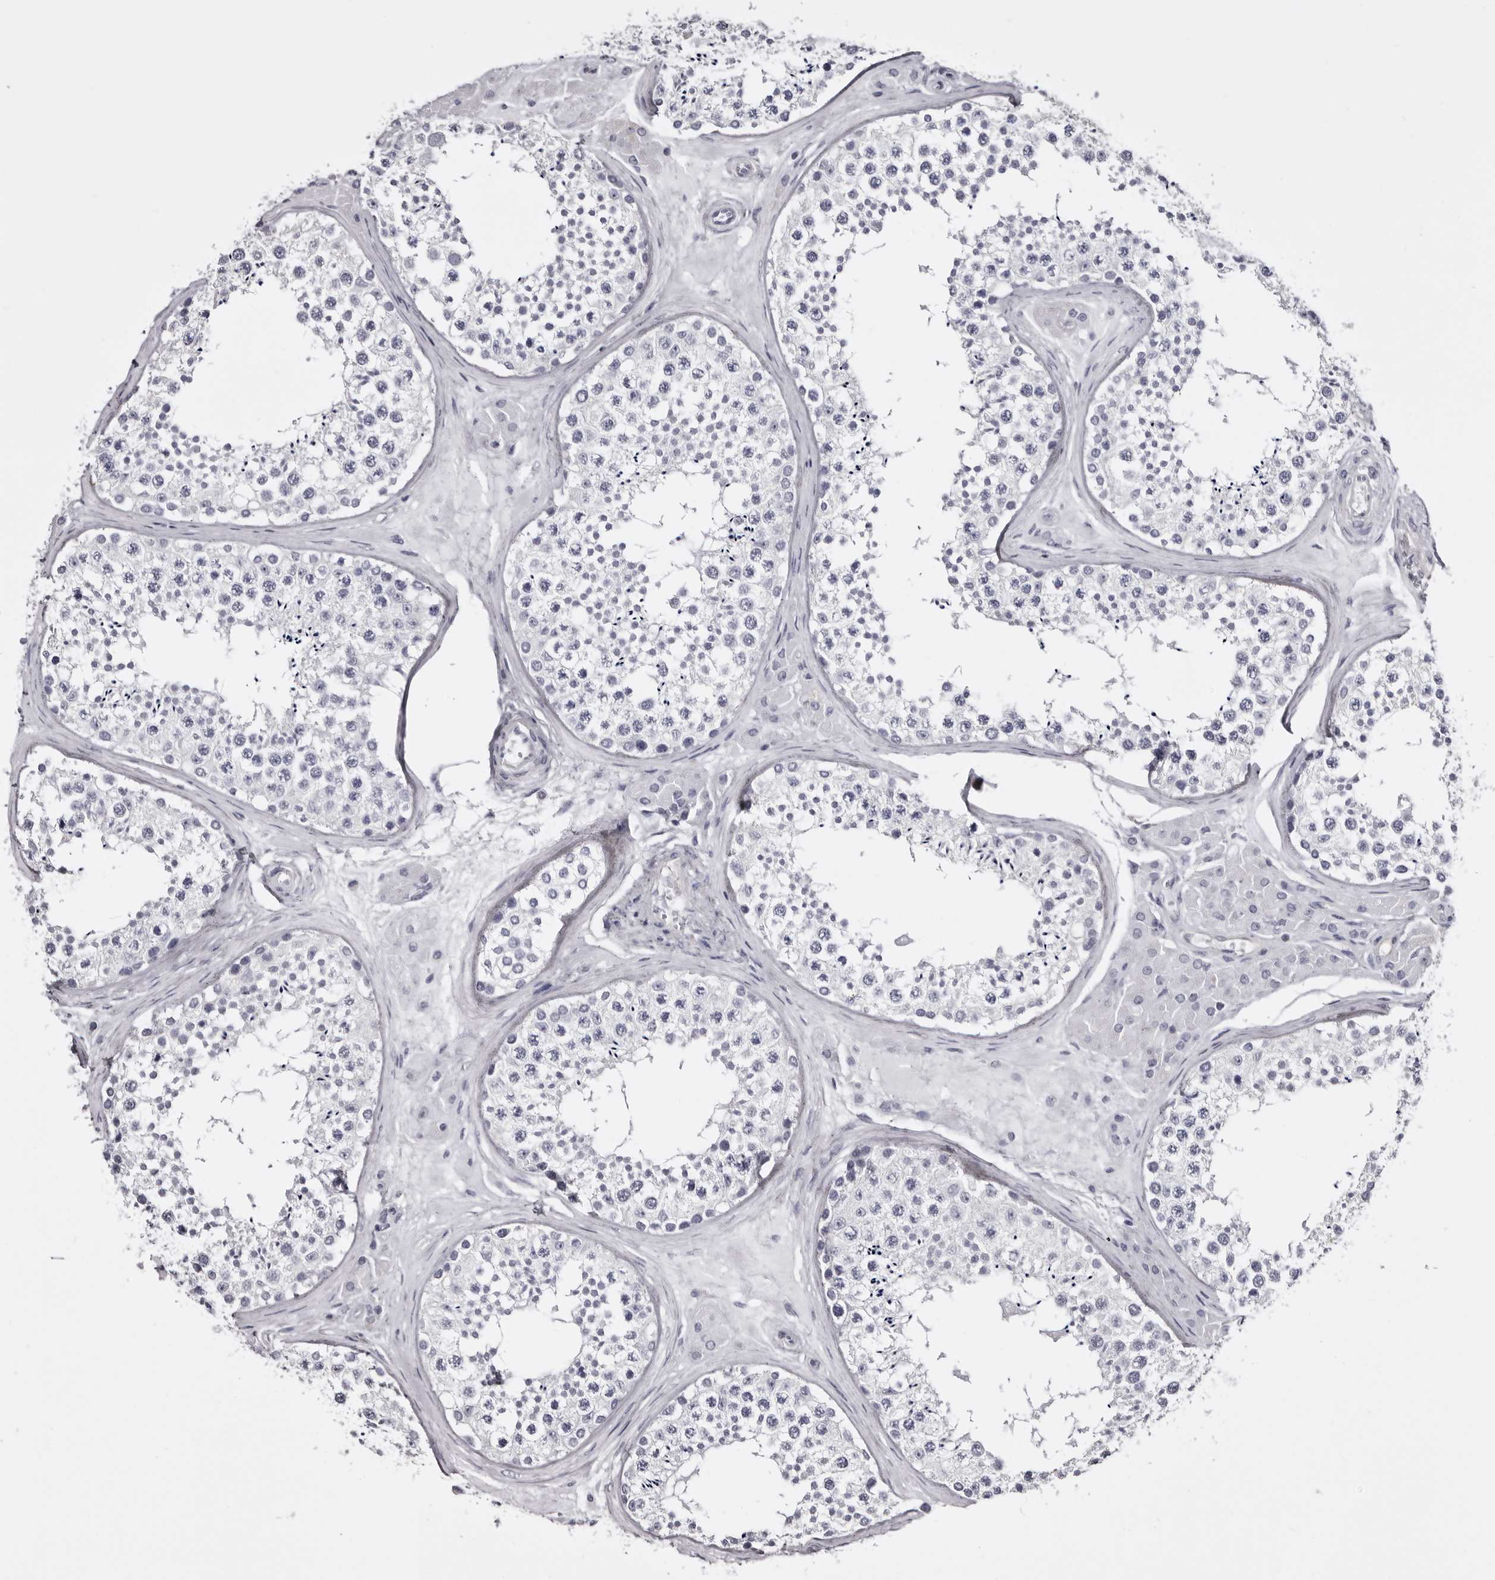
{"staining": {"intensity": "negative", "quantity": "none", "location": "none"}, "tissue": "testis", "cell_type": "Cells in seminiferous ducts", "image_type": "normal", "snomed": [{"axis": "morphology", "description": "Normal tissue, NOS"}, {"axis": "topography", "description": "Testis"}], "caption": "The immunohistochemistry (IHC) image has no significant positivity in cells in seminiferous ducts of testis. (DAB immunohistochemistry (IHC), high magnification).", "gene": "LAD1", "patient": {"sex": "male", "age": 46}}